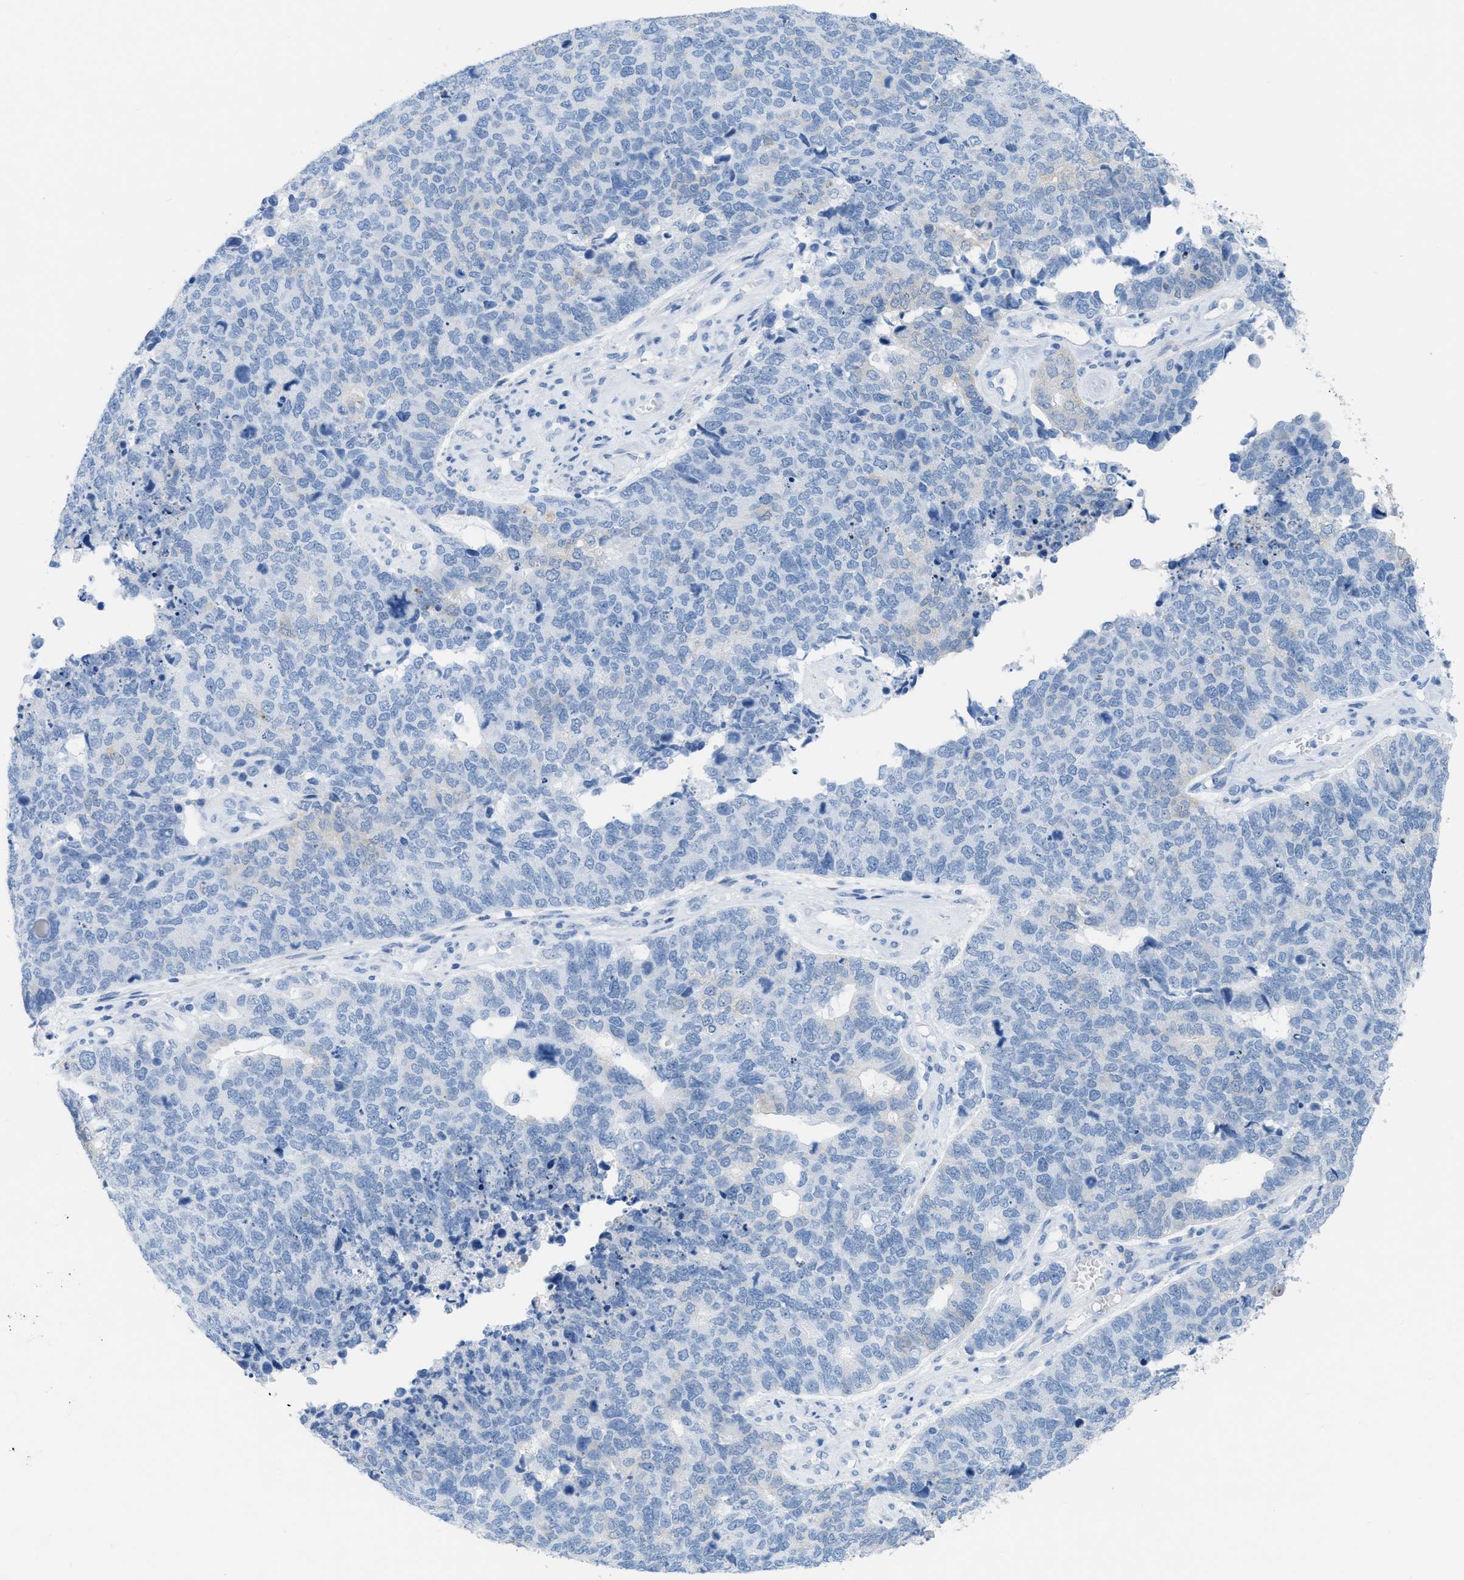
{"staining": {"intensity": "negative", "quantity": "none", "location": "none"}, "tissue": "cervical cancer", "cell_type": "Tumor cells", "image_type": "cancer", "snomed": [{"axis": "morphology", "description": "Squamous cell carcinoma, NOS"}, {"axis": "topography", "description": "Cervix"}], "caption": "The micrograph exhibits no significant staining in tumor cells of cervical cancer.", "gene": "ASGR1", "patient": {"sex": "female", "age": 63}}